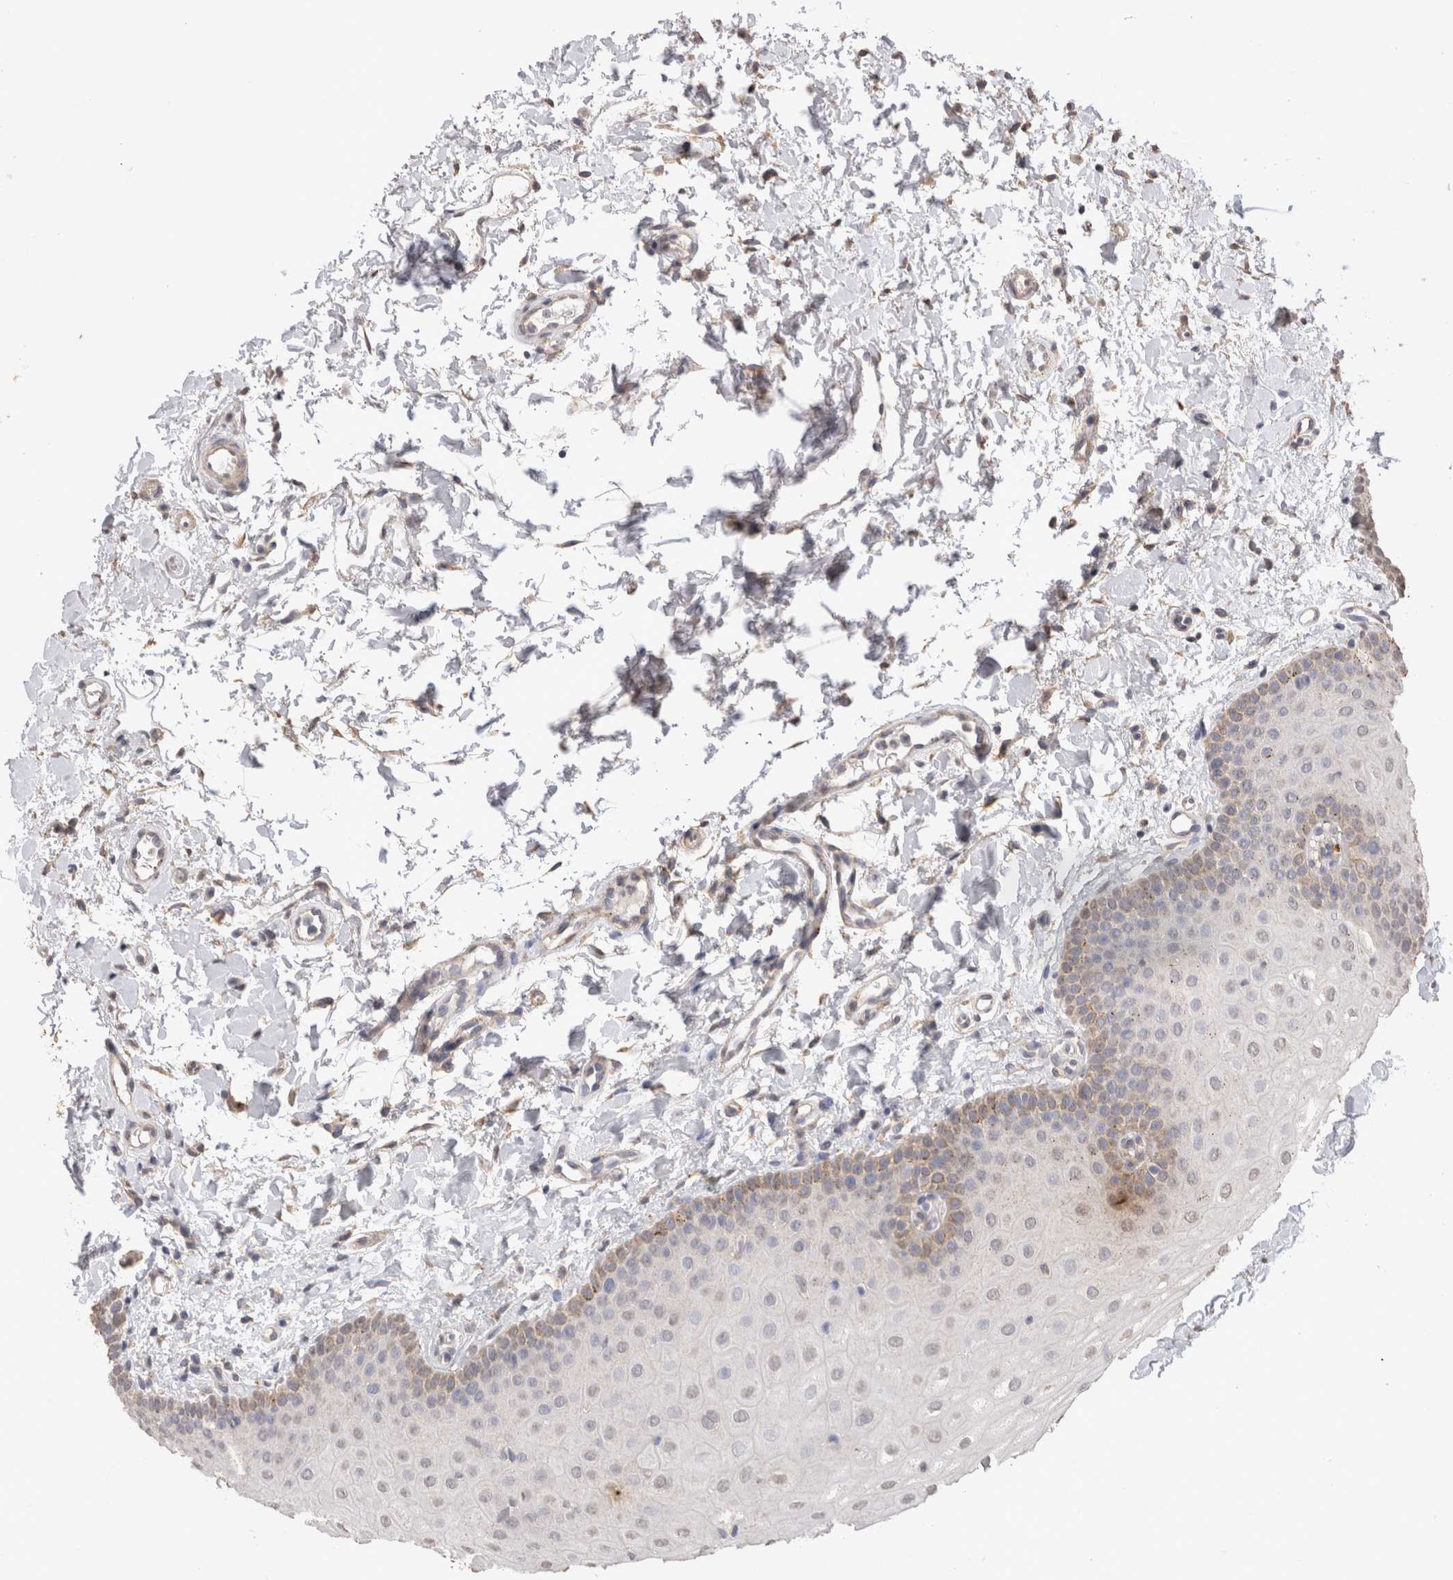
{"staining": {"intensity": "weak", "quantity": "<25%", "location": "cytoplasmic/membranous"}, "tissue": "oral mucosa", "cell_type": "Squamous epithelial cells", "image_type": "normal", "snomed": [{"axis": "morphology", "description": "Normal tissue, NOS"}, {"axis": "topography", "description": "Skin"}, {"axis": "topography", "description": "Oral tissue"}], "caption": "Immunohistochemical staining of normal oral mucosa demonstrates no significant staining in squamous epithelial cells.", "gene": "CDH6", "patient": {"sex": "male", "age": 84}}